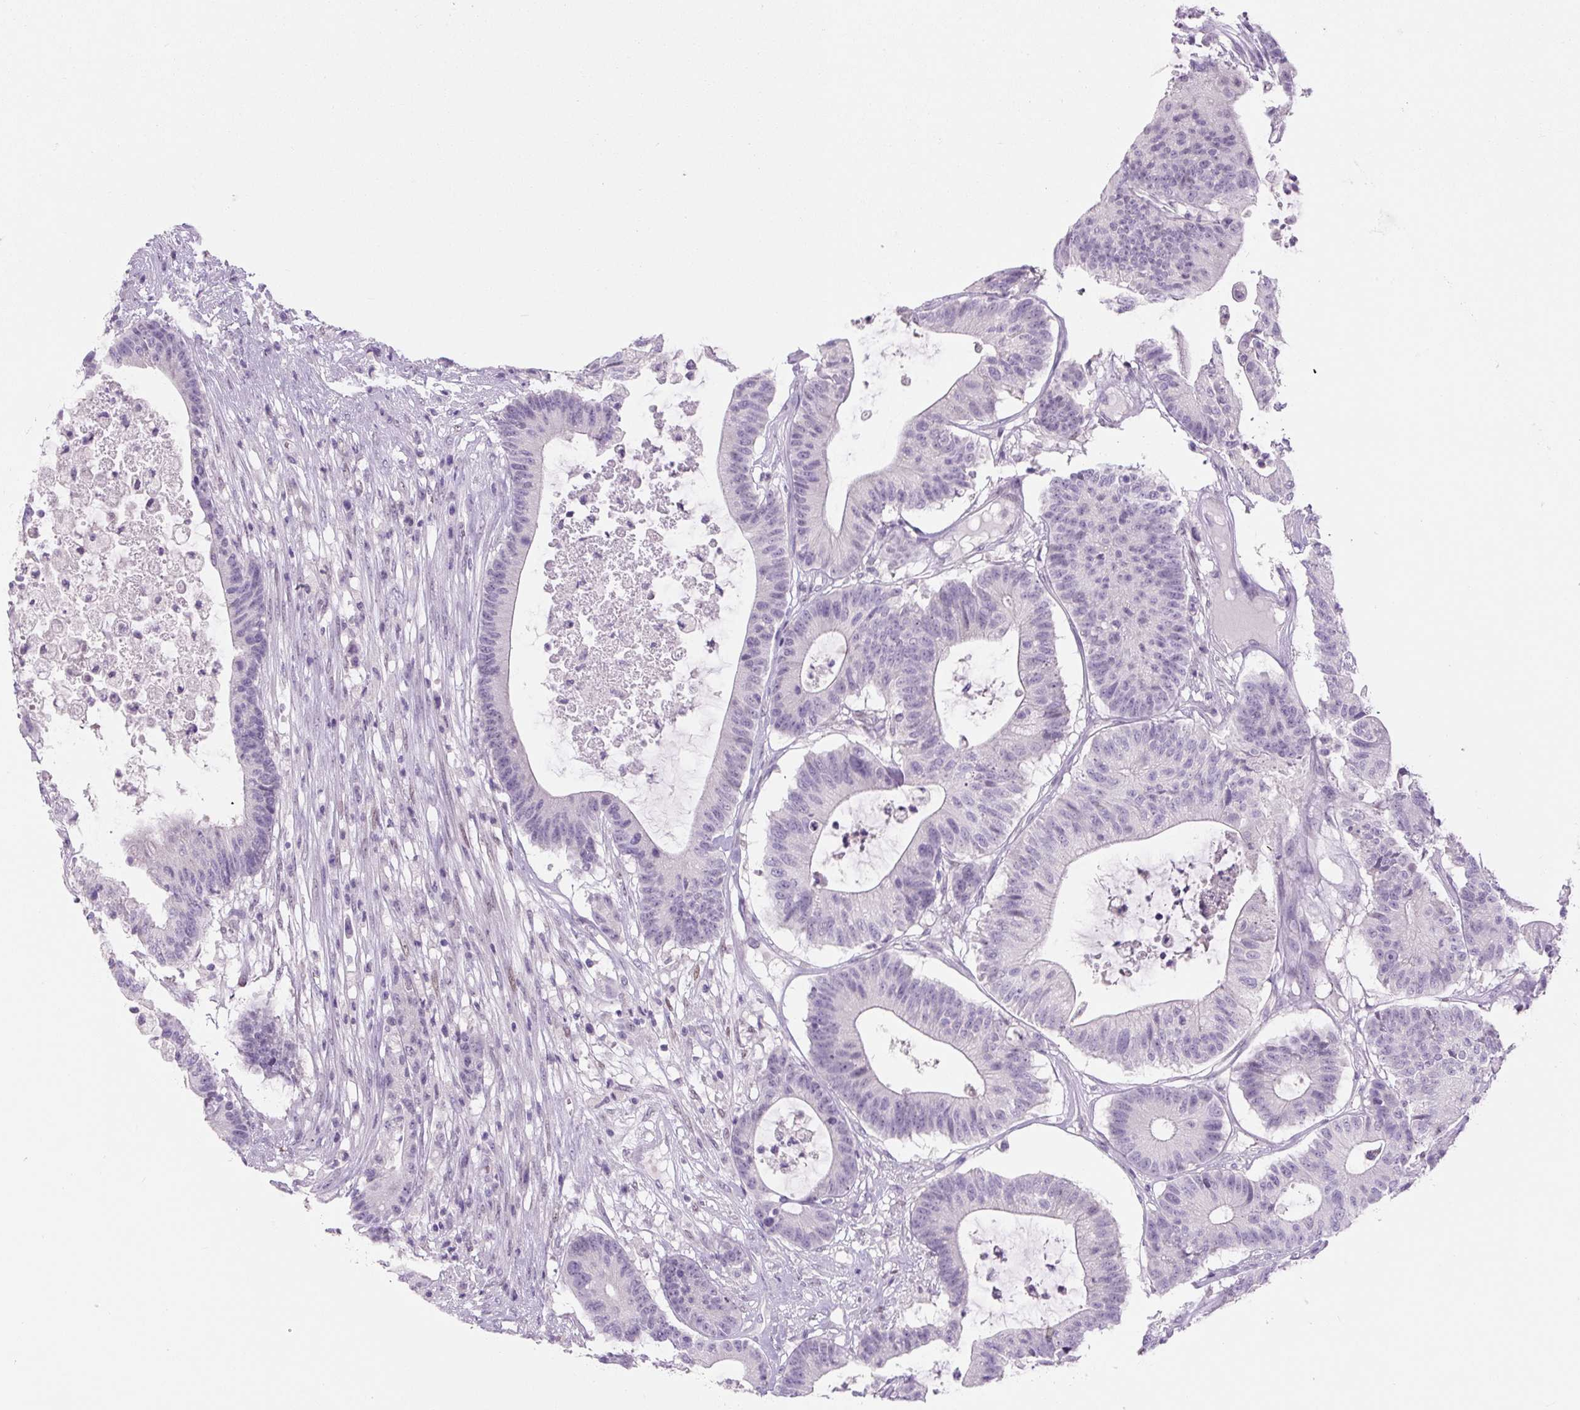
{"staining": {"intensity": "negative", "quantity": "none", "location": "none"}, "tissue": "colorectal cancer", "cell_type": "Tumor cells", "image_type": "cancer", "snomed": [{"axis": "morphology", "description": "Adenocarcinoma, NOS"}, {"axis": "topography", "description": "Colon"}], "caption": "Protein analysis of colorectal cancer exhibits no significant expression in tumor cells.", "gene": "SIX1", "patient": {"sex": "female", "age": 84}}